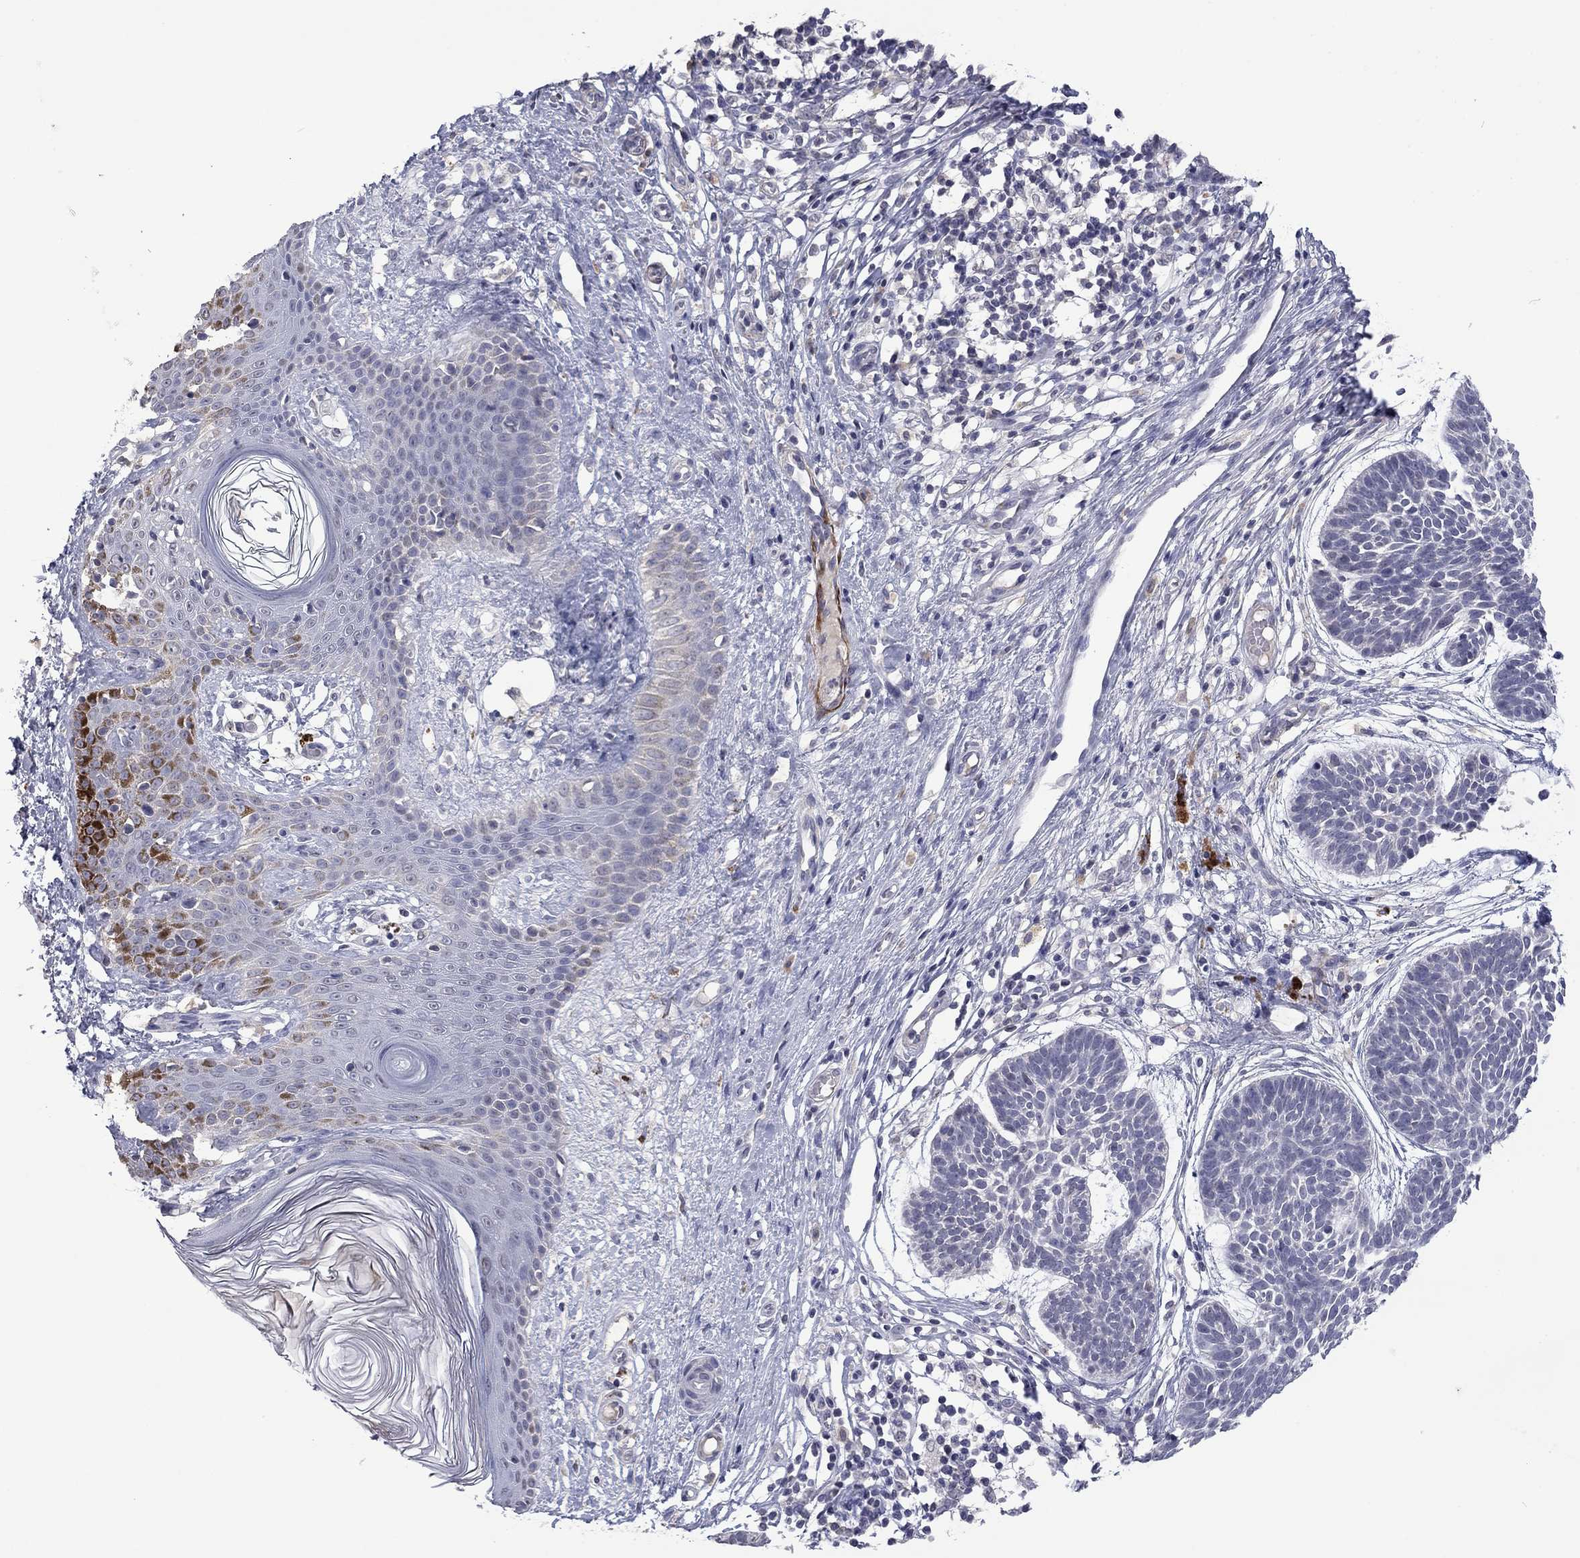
{"staining": {"intensity": "strong", "quantity": "<25%", "location": "cytoplasmic/membranous"}, "tissue": "skin cancer", "cell_type": "Tumor cells", "image_type": "cancer", "snomed": [{"axis": "morphology", "description": "Basal cell carcinoma"}, {"axis": "topography", "description": "Skin"}], "caption": "Skin cancer stained with DAB immunohistochemistry reveals medium levels of strong cytoplasmic/membranous staining in about <25% of tumor cells.", "gene": "IP6K3", "patient": {"sex": "male", "age": 85}}